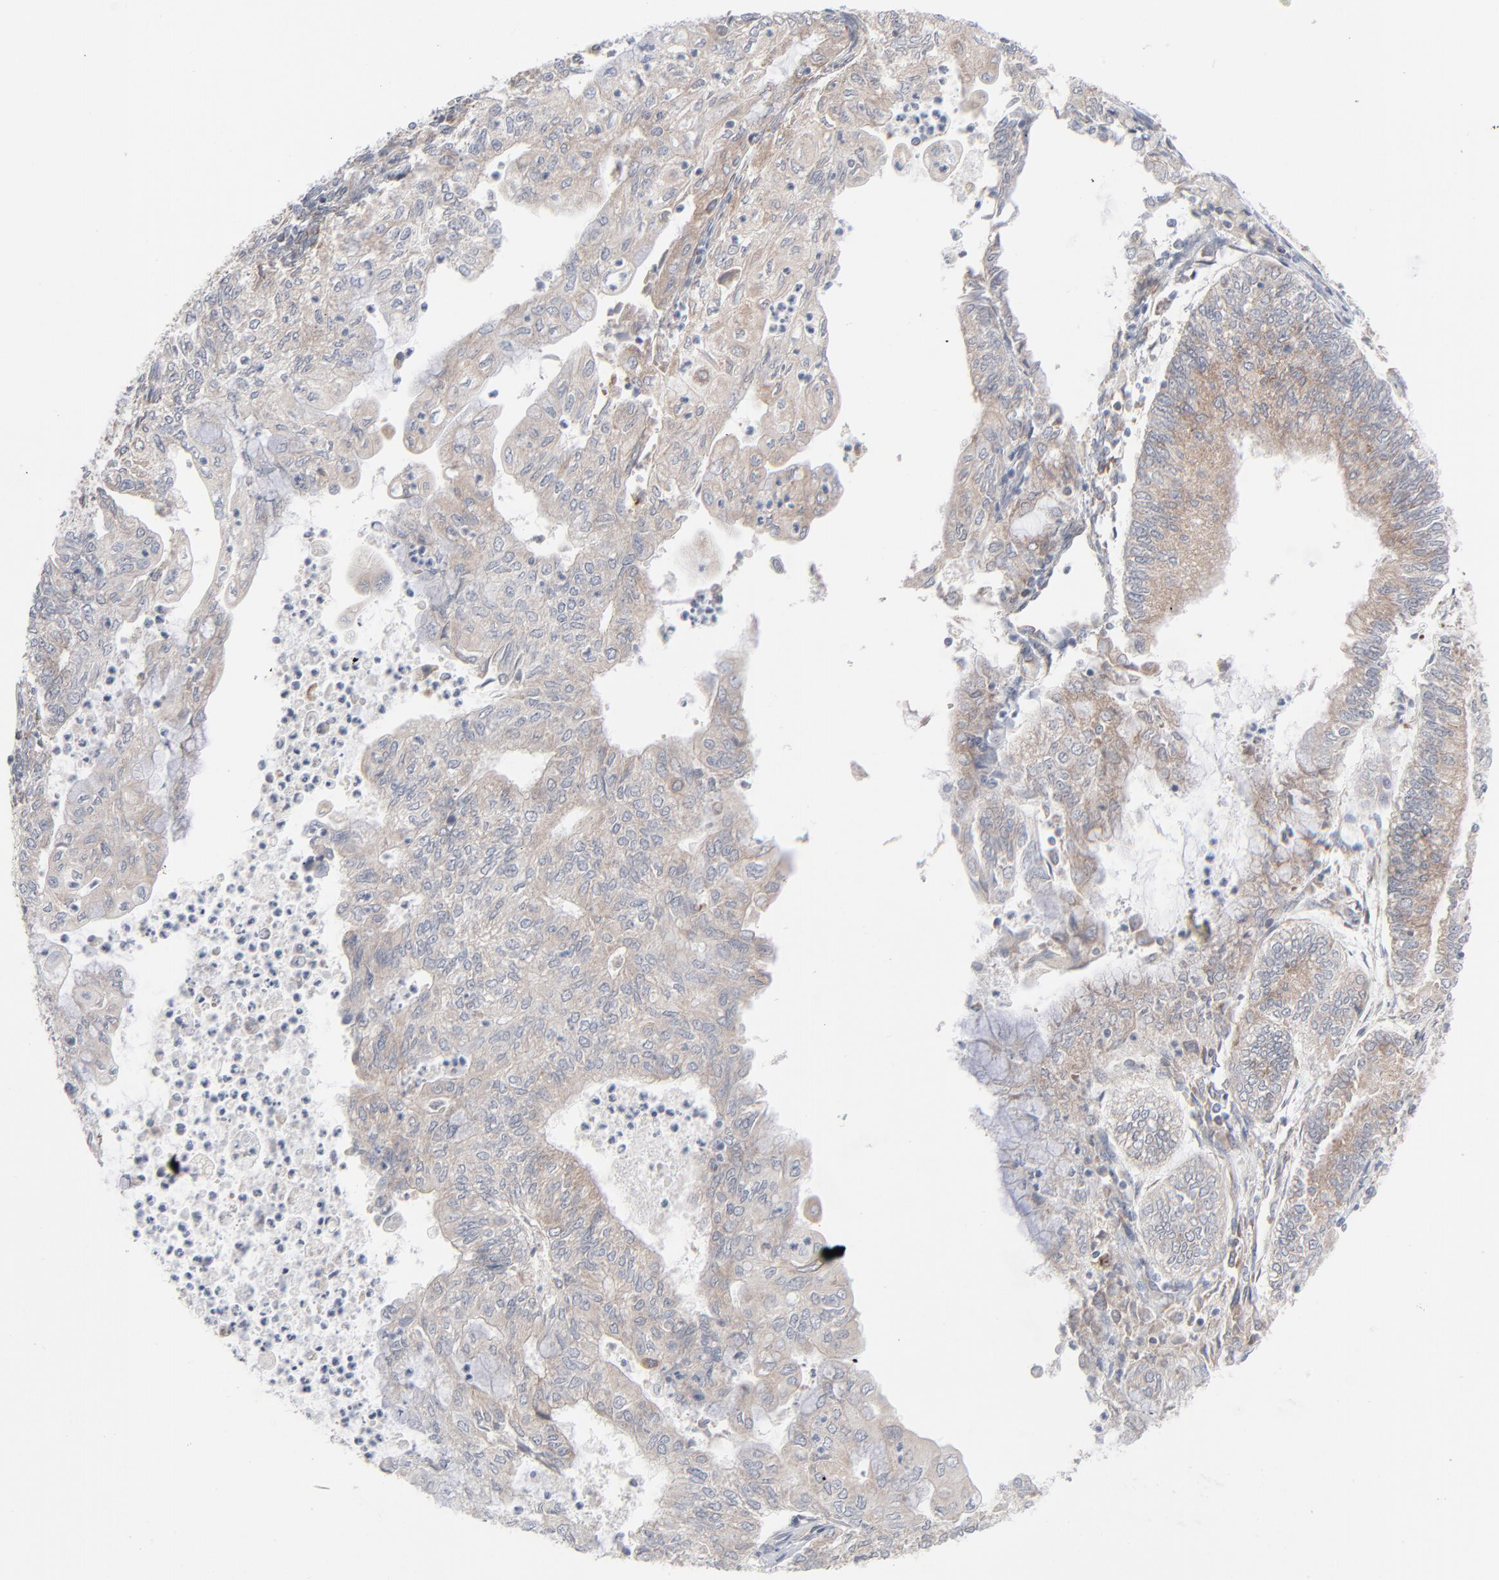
{"staining": {"intensity": "weak", "quantity": ">75%", "location": "cytoplasmic/membranous"}, "tissue": "endometrial cancer", "cell_type": "Tumor cells", "image_type": "cancer", "snomed": [{"axis": "morphology", "description": "Adenocarcinoma, NOS"}, {"axis": "topography", "description": "Endometrium"}], "caption": "Protein analysis of adenocarcinoma (endometrial) tissue shows weak cytoplasmic/membranous positivity in about >75% of tumor cells.", "gene": "KDSR", "patient": {"sex": "female", "age": 59}}